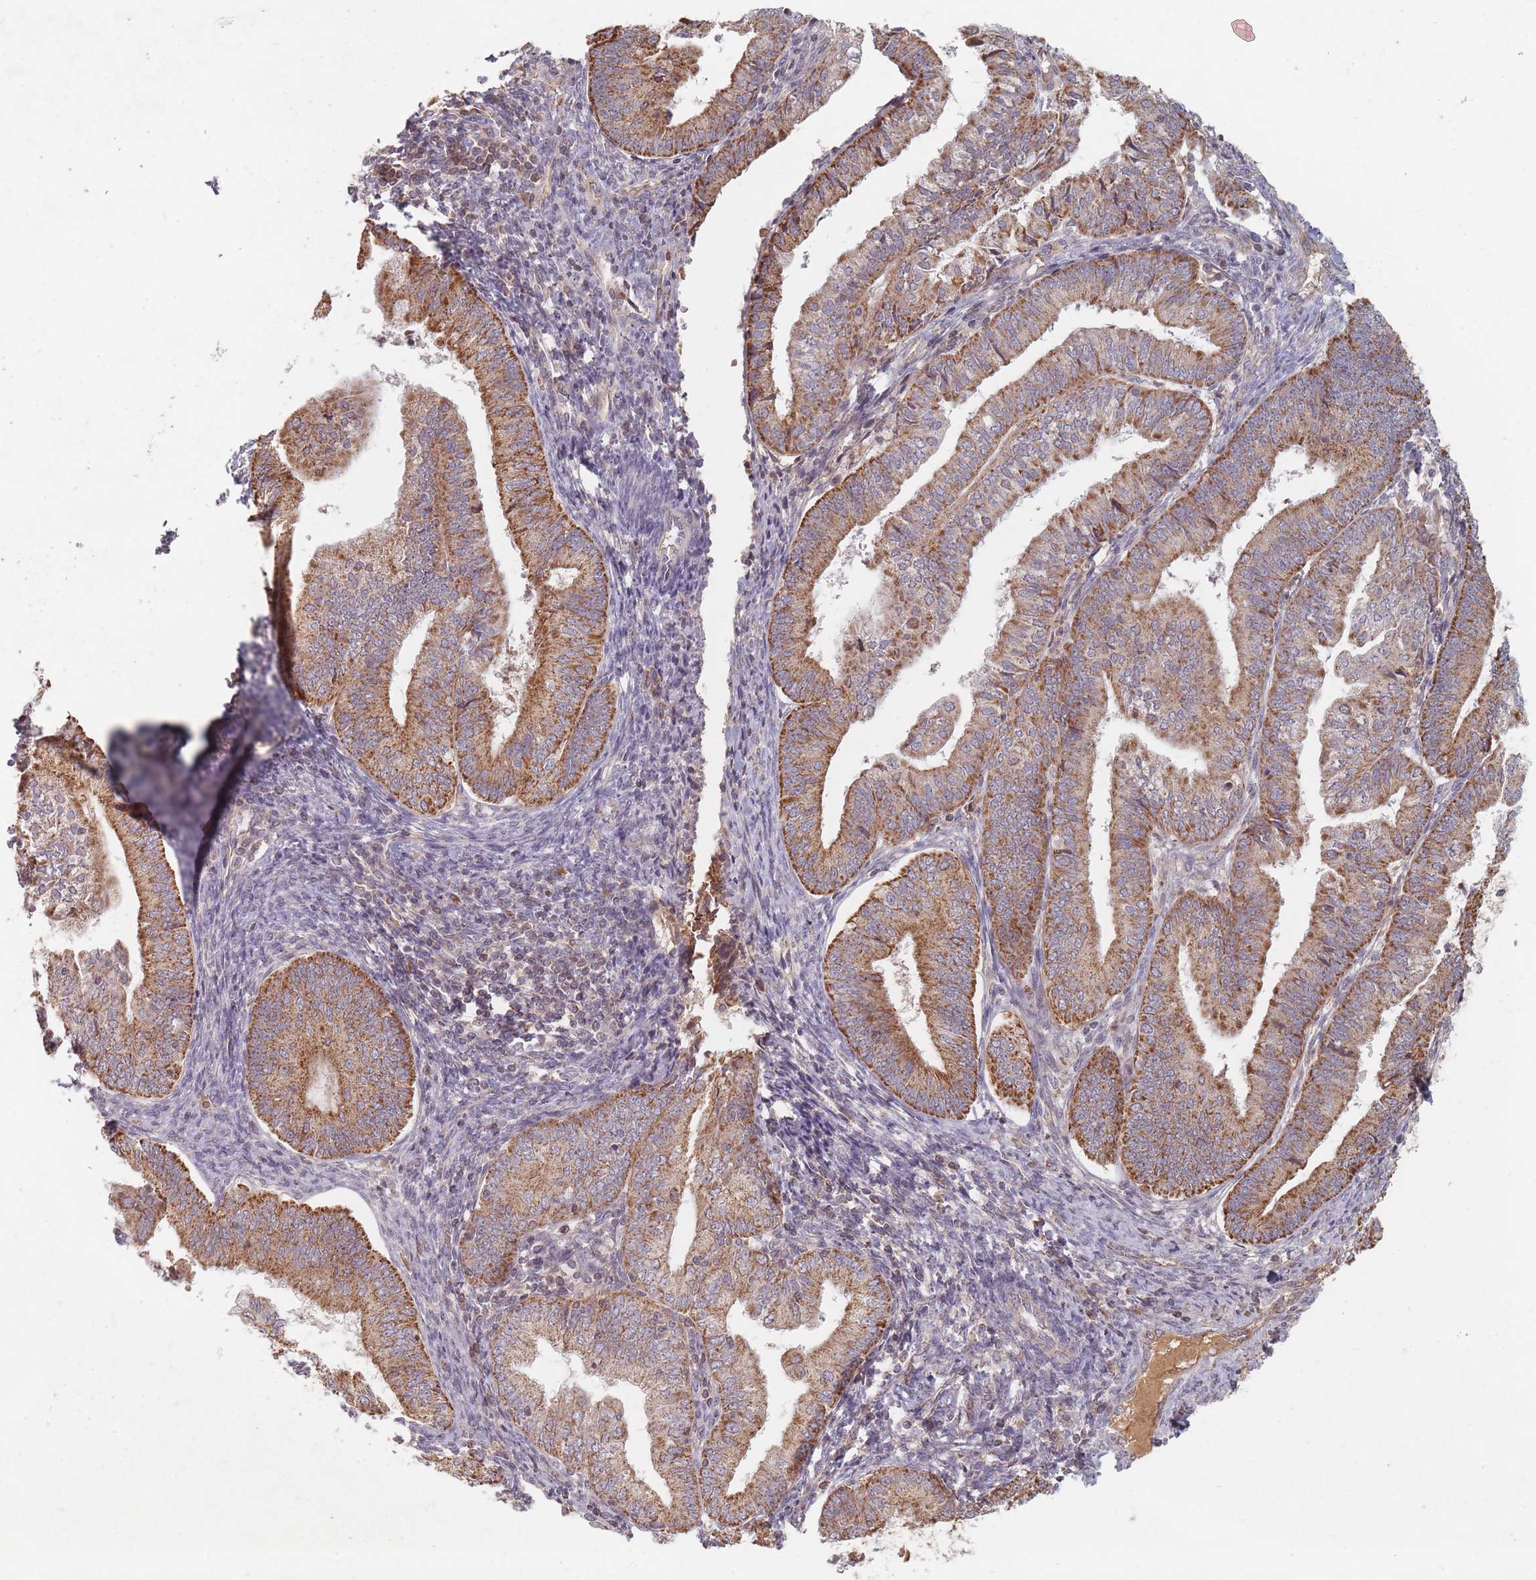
{"staining": {"intensity": "moderate", "quantity": ">75%", "location": "cytoplasmic/membranous"}, "tissue": "endometrial cancer", "cell_type": "Tumor cells", "image_type": "cancer", "snomed": [{"axis": "morphology", "description": "Adenocarcinoma, NOS"}, {"axis": "topography", "description": "Endometrium"}], "caption": "Protein expression analysis of endometrial cancer (adenocarcinoma) displays moderate cytoplasmic/membranous expression in about >75% of tumor cells.", "gene": "OR2M4", "patient": {"sex": "female", "age": 55}}